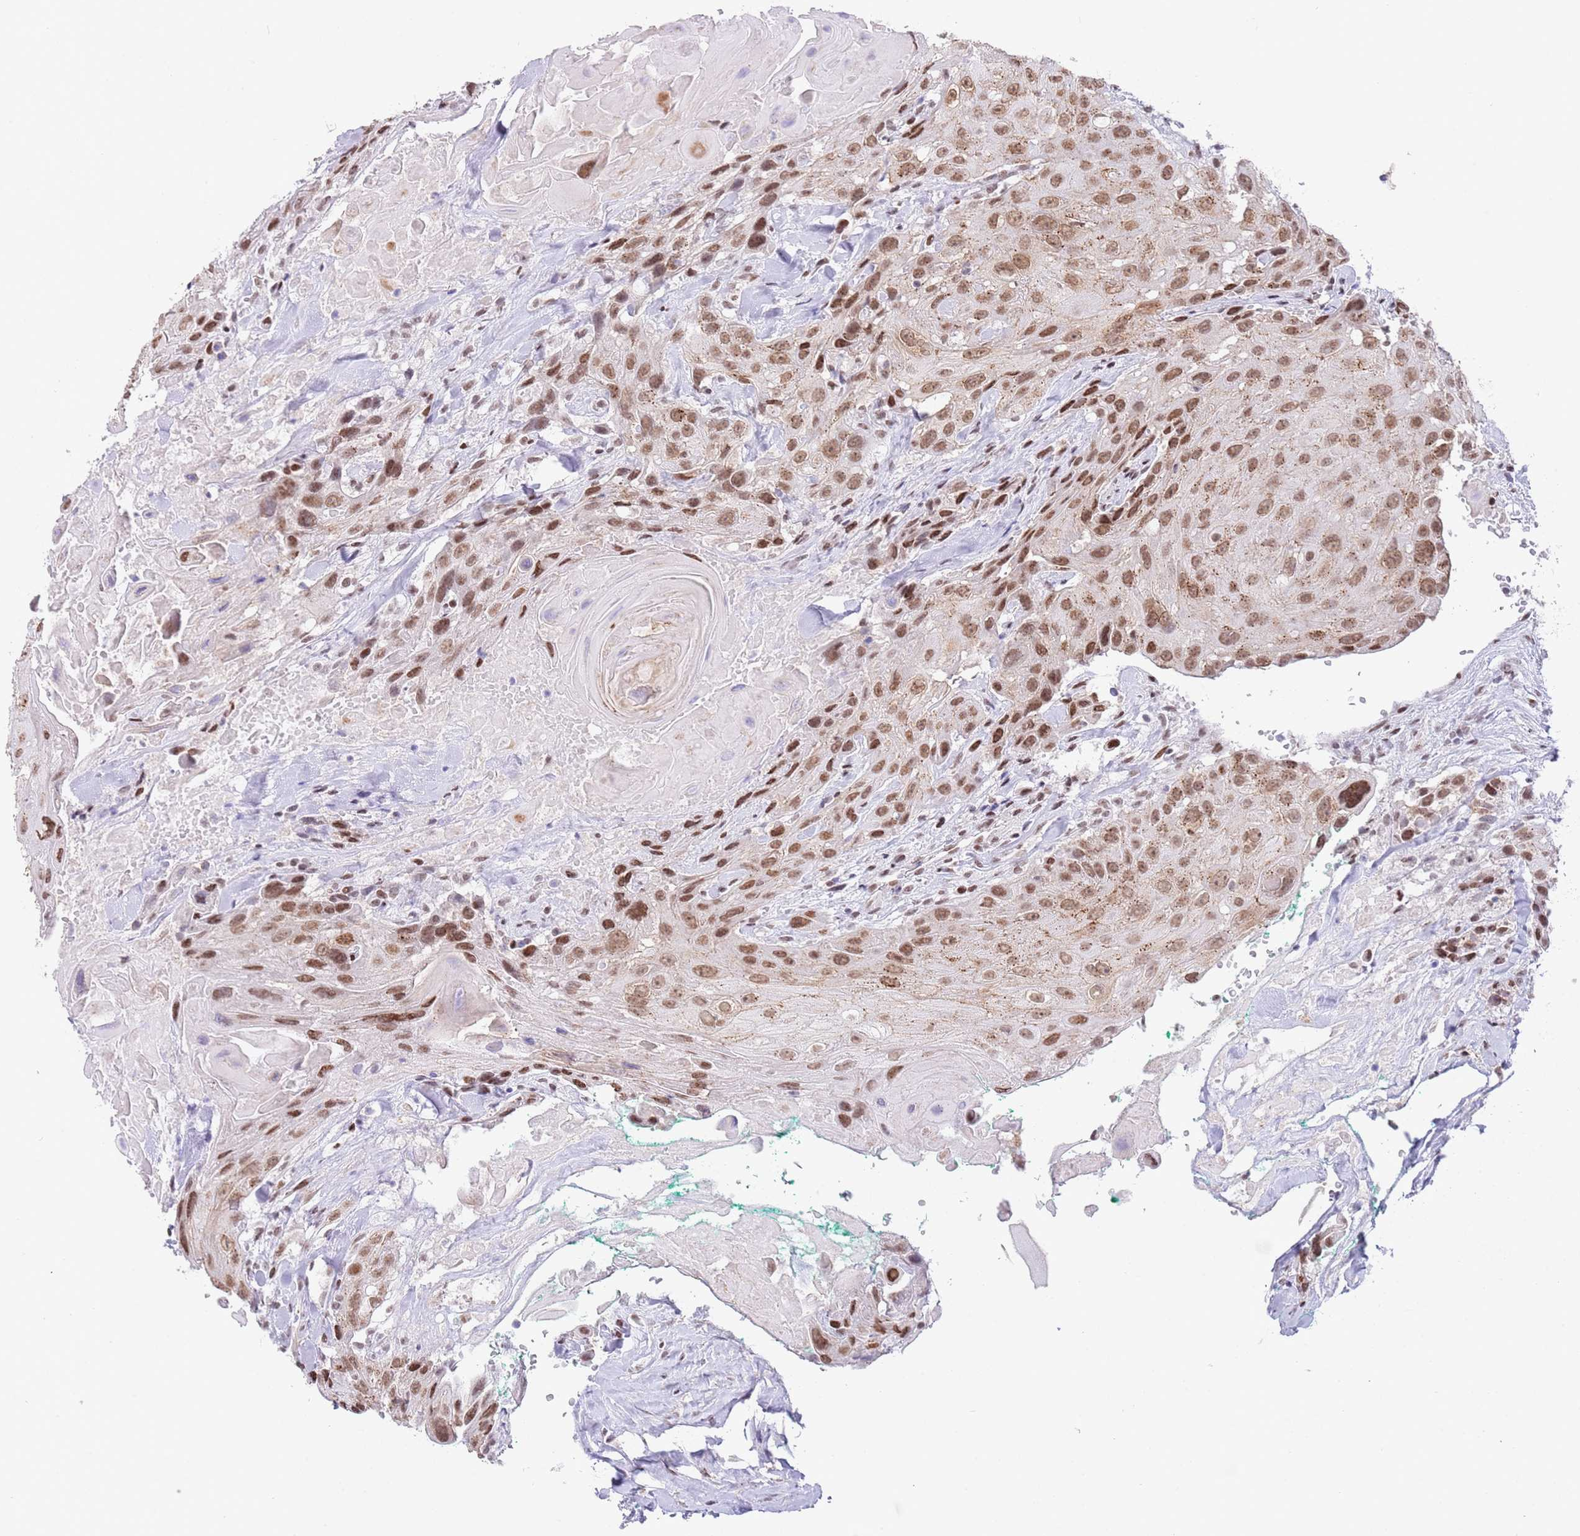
{"staining": {"intensity": "moderate", "quantity": ">75%", "location": "nuclear"}, "tissue": "head and neck cancer", "cell_type": "Tumor cells", "image_type": "cancer", "snomed": [{"axis": "morphology", "description": "Squamous cell carcinoma, NOS"}, {"axis": "topography", "description": "Head-Neck"}], "caption": "Human head and neck cancer stained for a protein (brown) shows moderate nuclear positive expression in about >75% of tumor cells.", "gene": "ZNF382", "patient": {"sex": "male", "age": 81}}